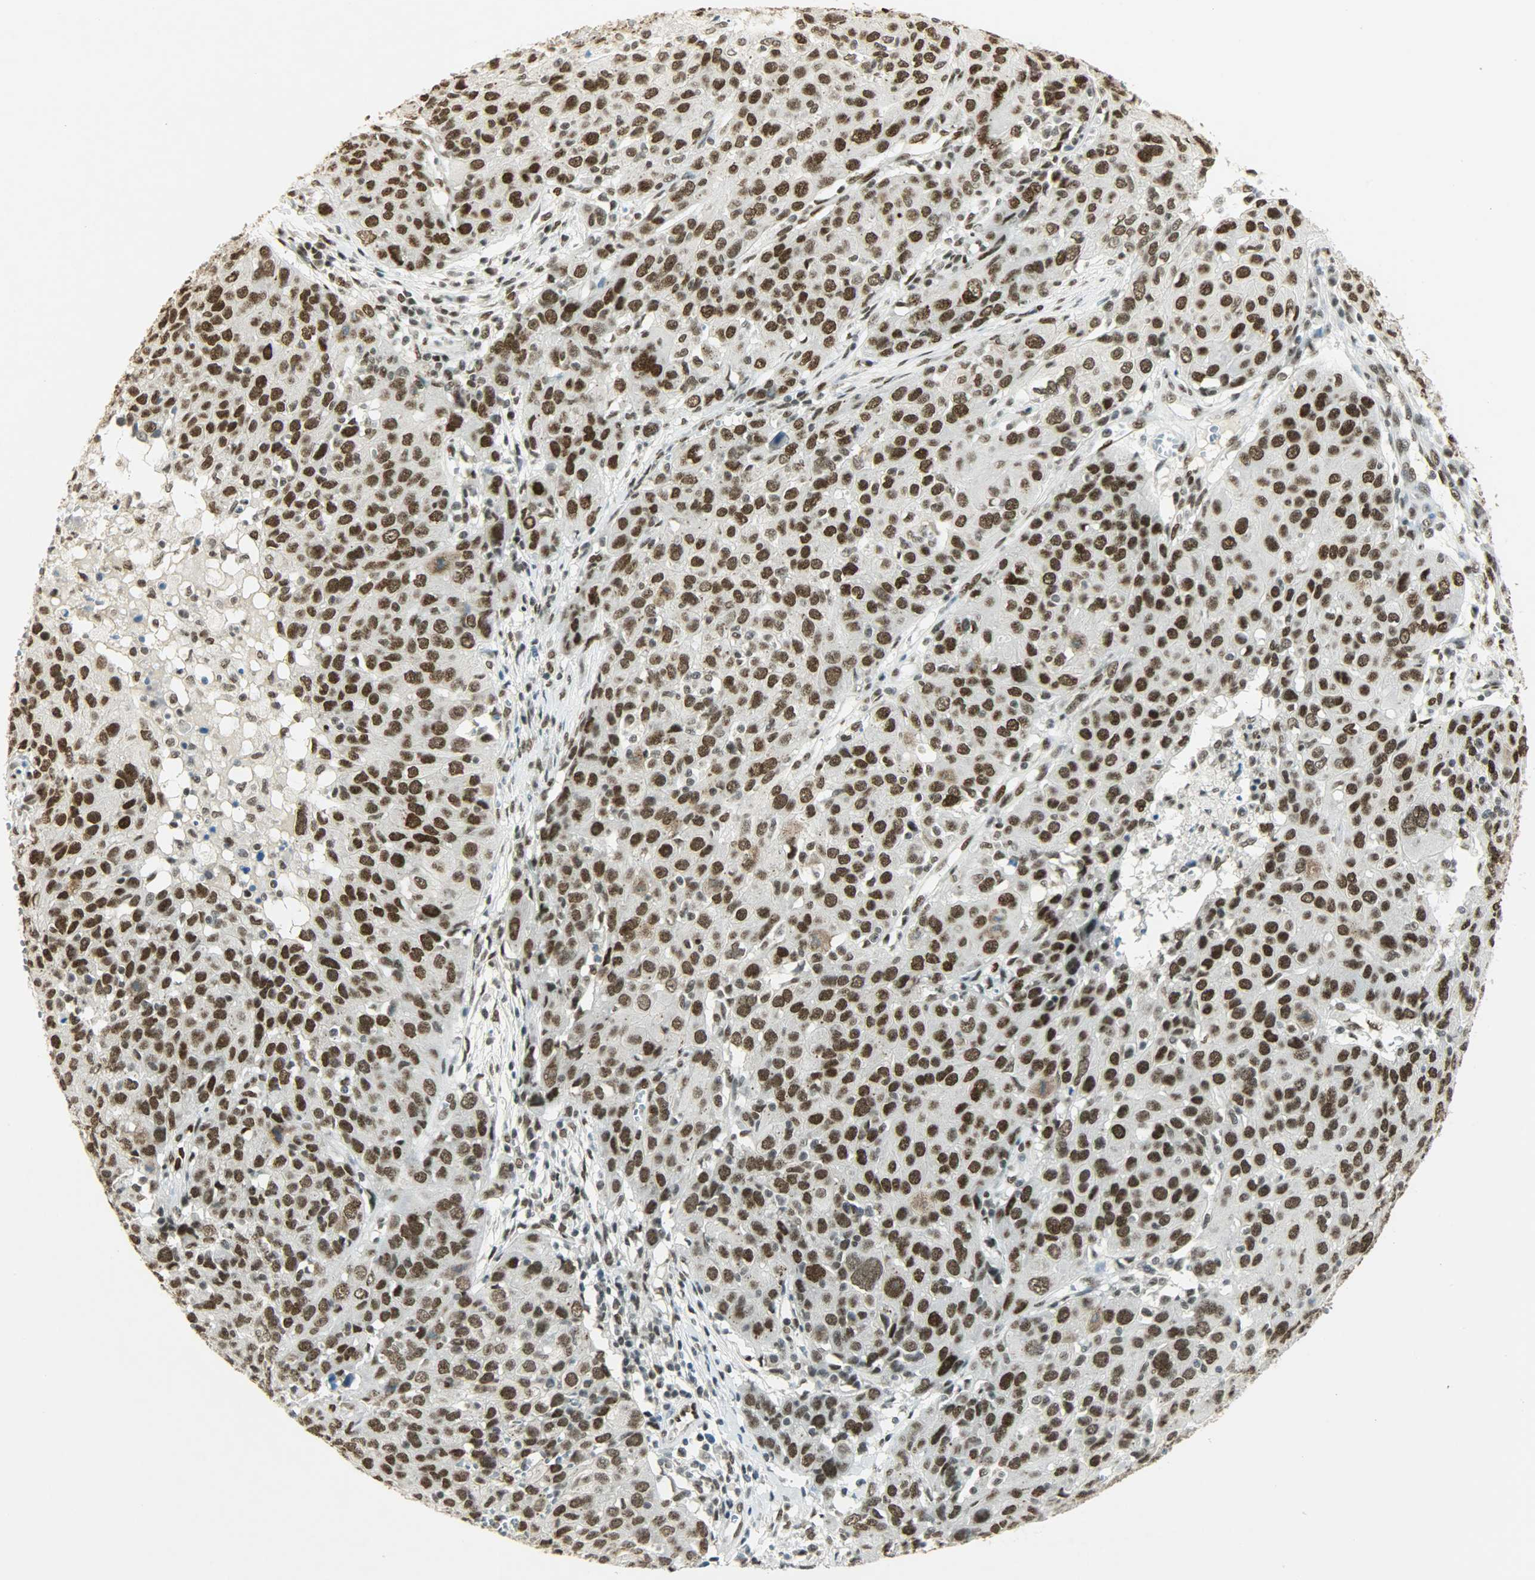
{"staining": {"intensity": "strong", "quantity": ">75%", "location": "nuclear"}, "tissue": "ovarian cancer", "cell_type": "Tumor cells", "image_type": "cancer", "snomed": [{"axis": "morphology", "description": "Carcinoma, endometroid"}, {"axis": "topography", "description": "Ovary"}], "caption": "A photomicrograph of human ovarian cancer (endometroid carcinoma) stained for a protein shows strong nuclear brown staining in tumor cells.", "gene": "MYEF2", "patient": {"sex": "female", "age": 50}}